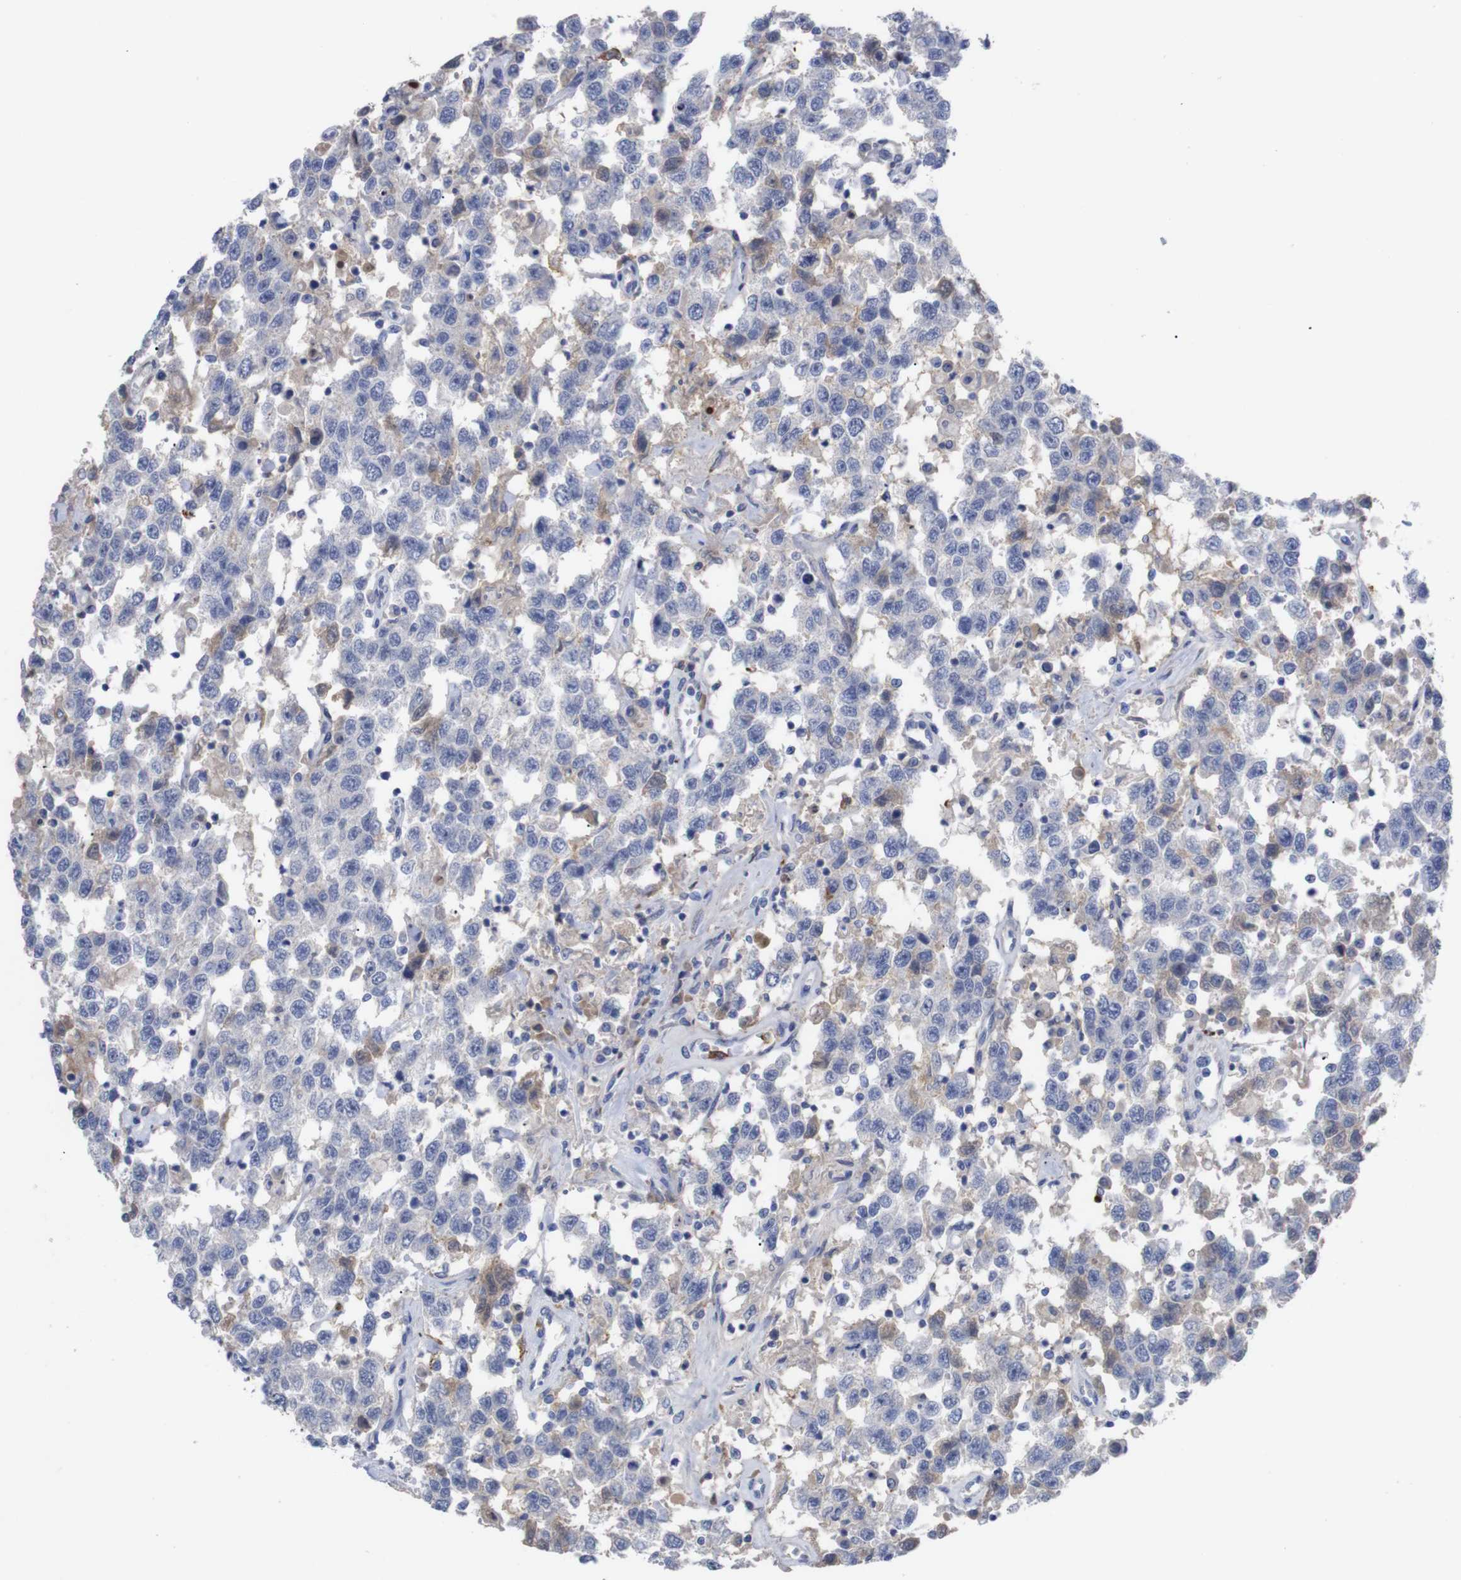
{"staining": {"intensity": "negative", "quantity": "none", "location": "none"}, "tissue": "testis cancer", "cell_type": "Tumor cells", "image_type": "cancer", "snomed": [{"axis": "morphology", "description": "Seminoma, NOS"}, {"axis": "topography", "description": "Testis"}], "caption": "High power microscopy micrograph of an immunohistochemistry (IHC) photomicrograph of testis cancer (seminoma), revealing no significant staining in tumor cells.", "gene": "C5AR1", "patient": {"sex": "male", "age": 41}}